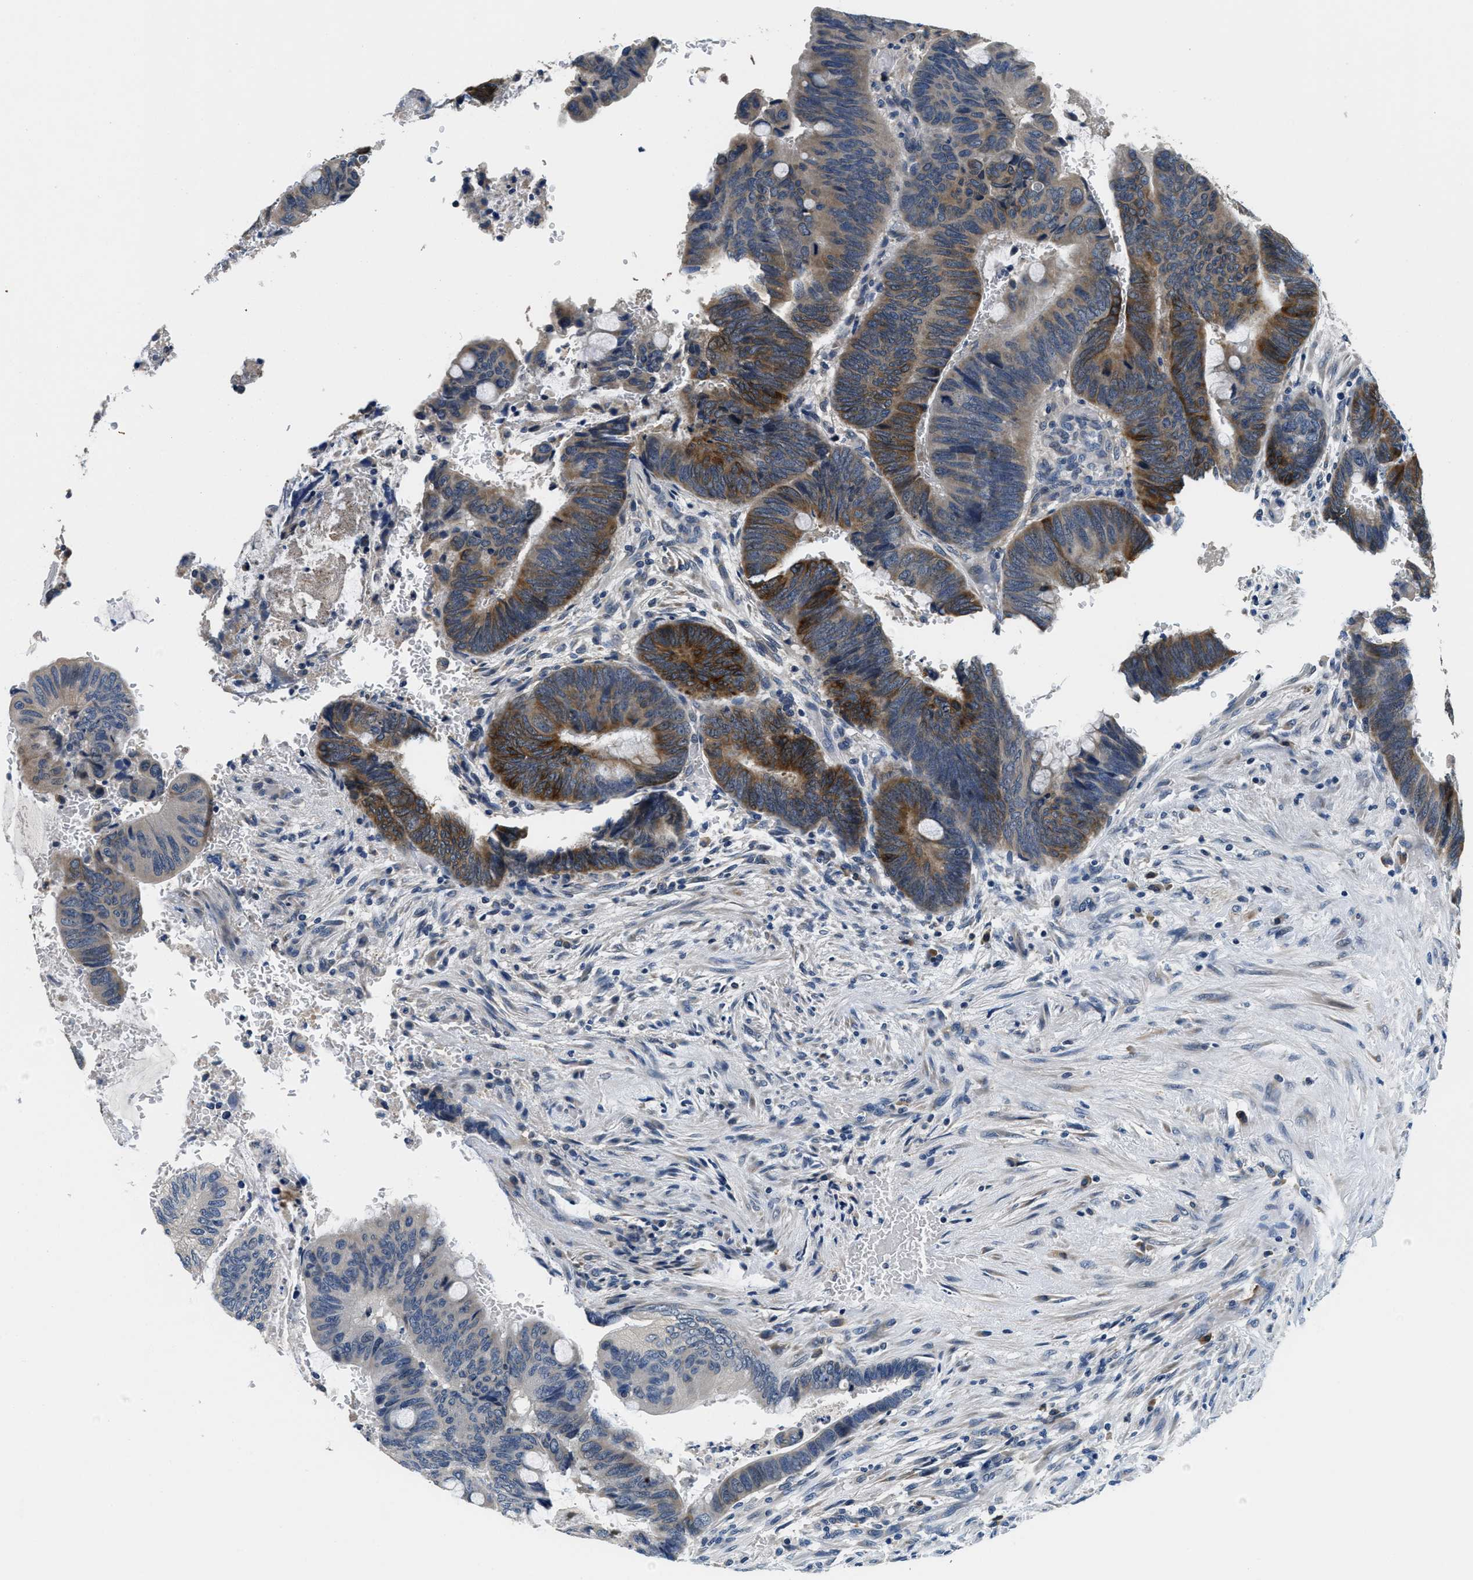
{"staining": {"intensity": "strong", "quantity": "<25%", "location": "cytoplasmic/membranous"}, "tissue": "colorectal cancer", "cell_type": "Tumor cells", "image_type": "cancer", "snomed": [{"axis": "morphology", "description": "Normal tissue, NOS"}, {"axis": "morphology", "description": "Adenocarcinoma, NOS"}, {"axis": "topography", "description": "Rectum"}], "caption": "Immunohistochemistry histopathology image of neoplastic tissue: human colorectal cancer stained using immunohistochemistry (IHC) demonstrates medium levels of strong protein expression localized specifically in the cytoplasmic/membranous of tumor cells, appearing as a cytoplasmic/membranous brown color.", "gene": "ALDH3A2", "patient": {"sex": "male", "age": 92}}